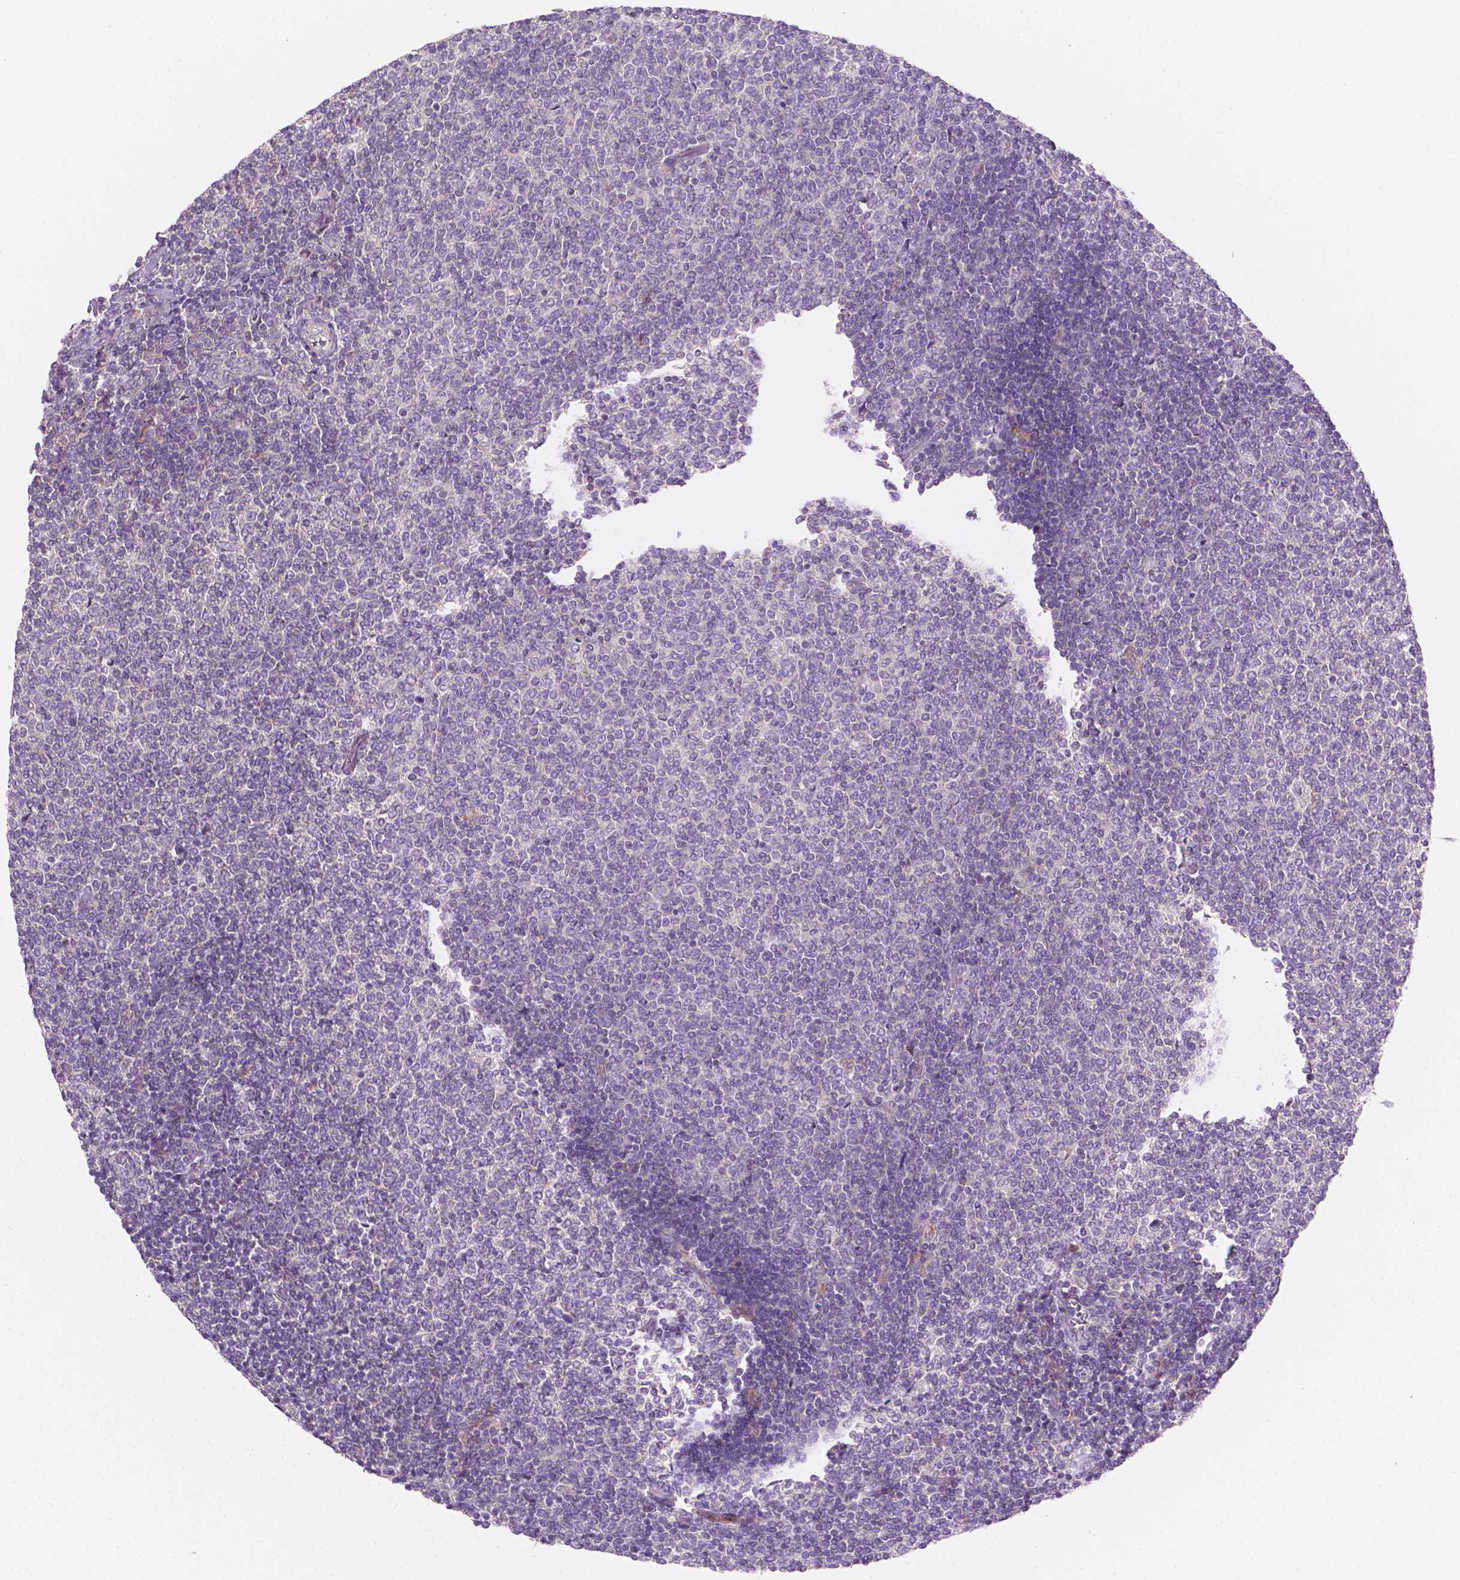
{"staining": {"intensity": "weak", "quantity": "<25%", "location": "cytoplasmic/membranous"}, "tissue": "lymphoma", "cell_type": "Tumor cells", "image_type": "cancer", "snomed": [{"axis": "morphology", "description": "Malignant lymphoma, non-Hodgkin's type, Low grade"}, {"axis": "topography", "description": "Lymph node"}], "caption": "Photomicrograph shows no protein staining in tumor cells of malignant lymphoma, non-Hodgkin's type (low-grade) tissue.", "gene": "EGFR", "patient": {"sex": "male", "age": 52}}